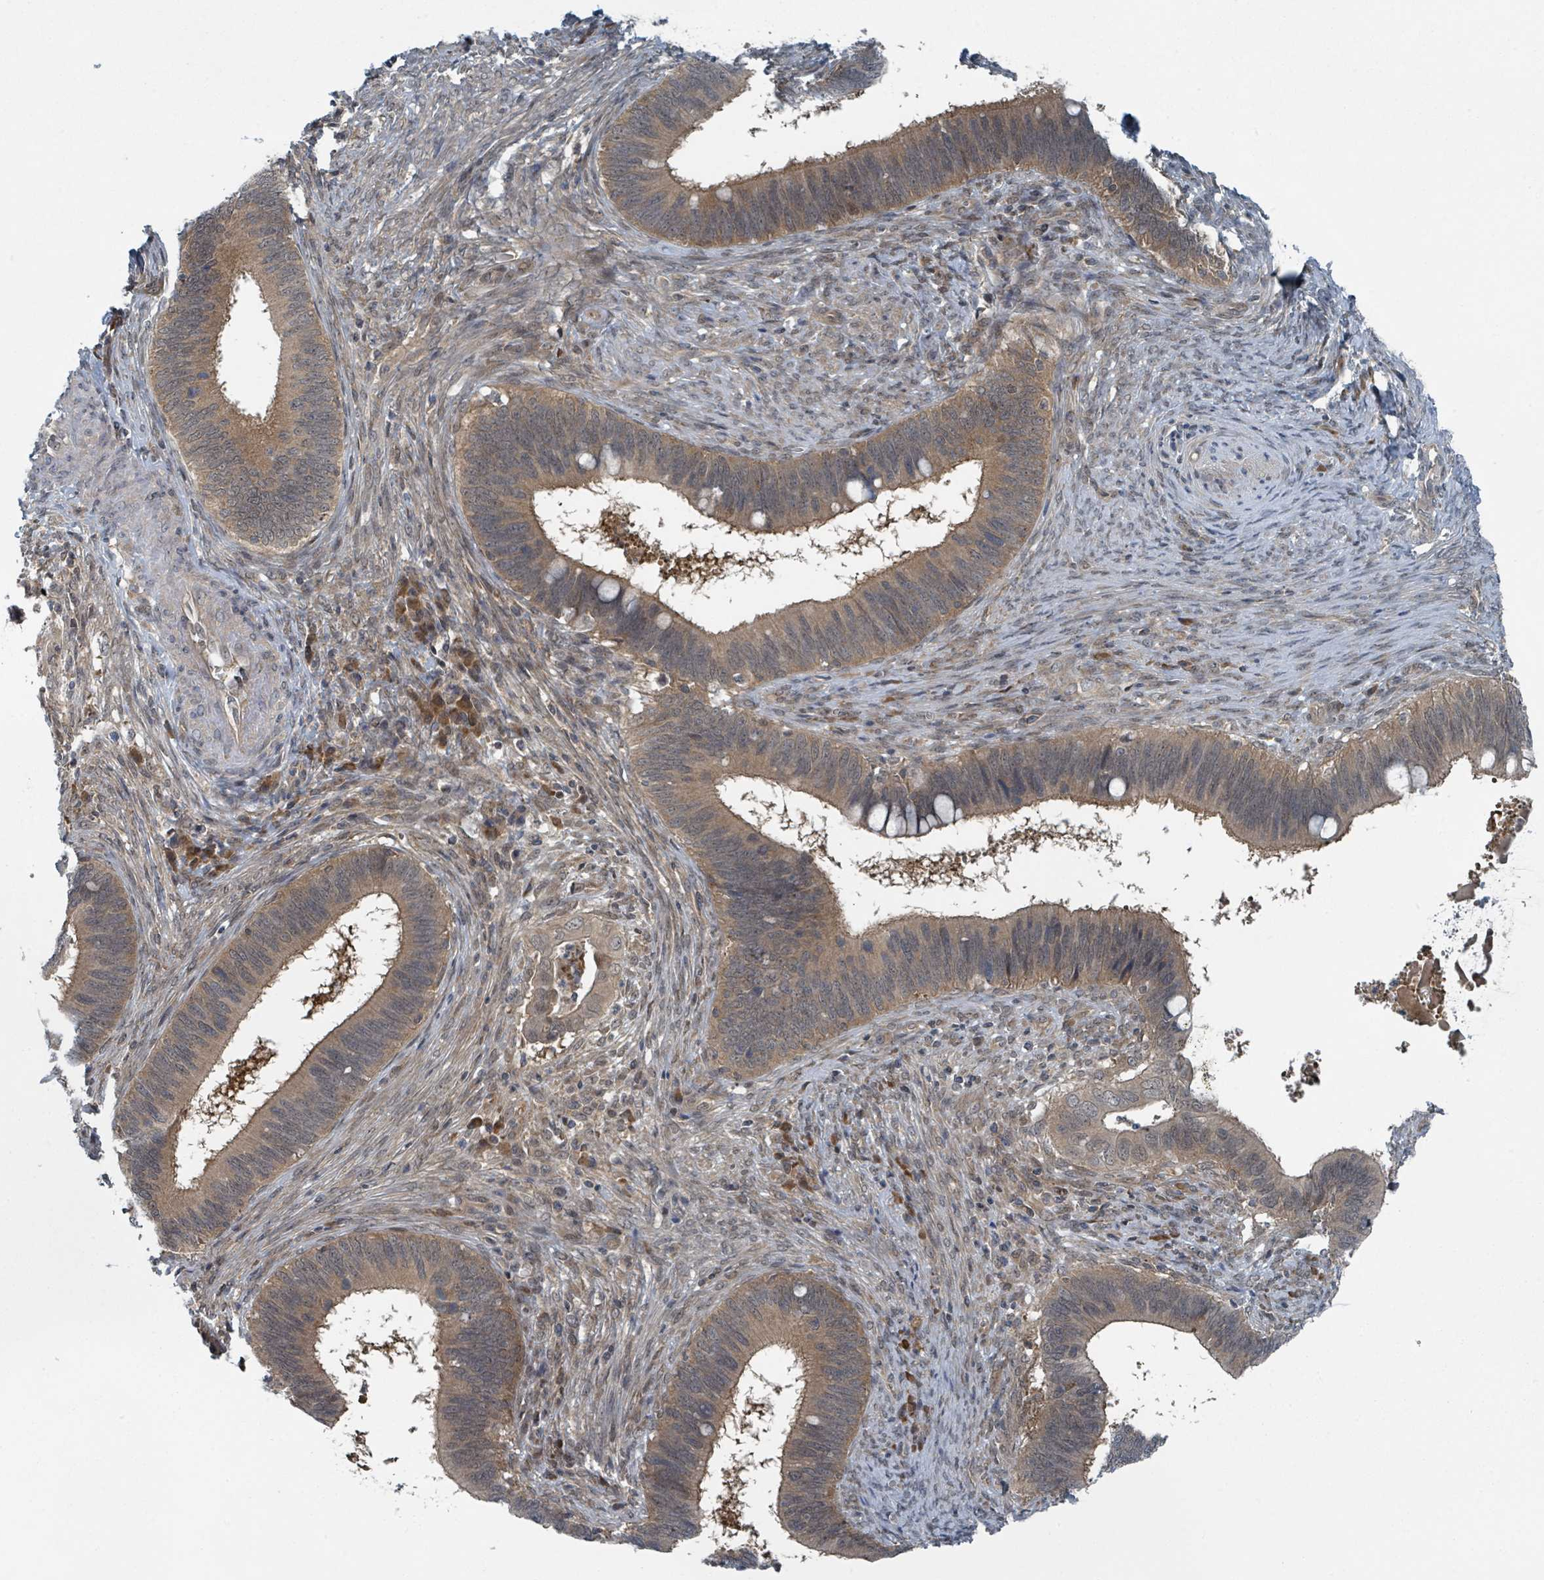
{"staining": {"intensity": "weak", "quantity": ">75%", "location": "cytoplasmic/membranous"}, "tissue": "cervical cancer", "cell_type": "Tumor cells", "image_type": "cancer", "snomed": [{"axis": "morphology", "description": "Adenocarcinoma, NOS"}, {"axis": "topography", "description": "Cervix"}], "caption": "Brown immunohistochemical staining in human adenocarcinoma (cervical) displays weak cytoplasmic/membranous expression in approximately >75% of tumor cells. Immunohistochemistry (ihc) stains the protein of interest in brown and the nuclei are stained blue.", "gene": "GOLGA7", "patient": {"sex": "female", "age": 42}}